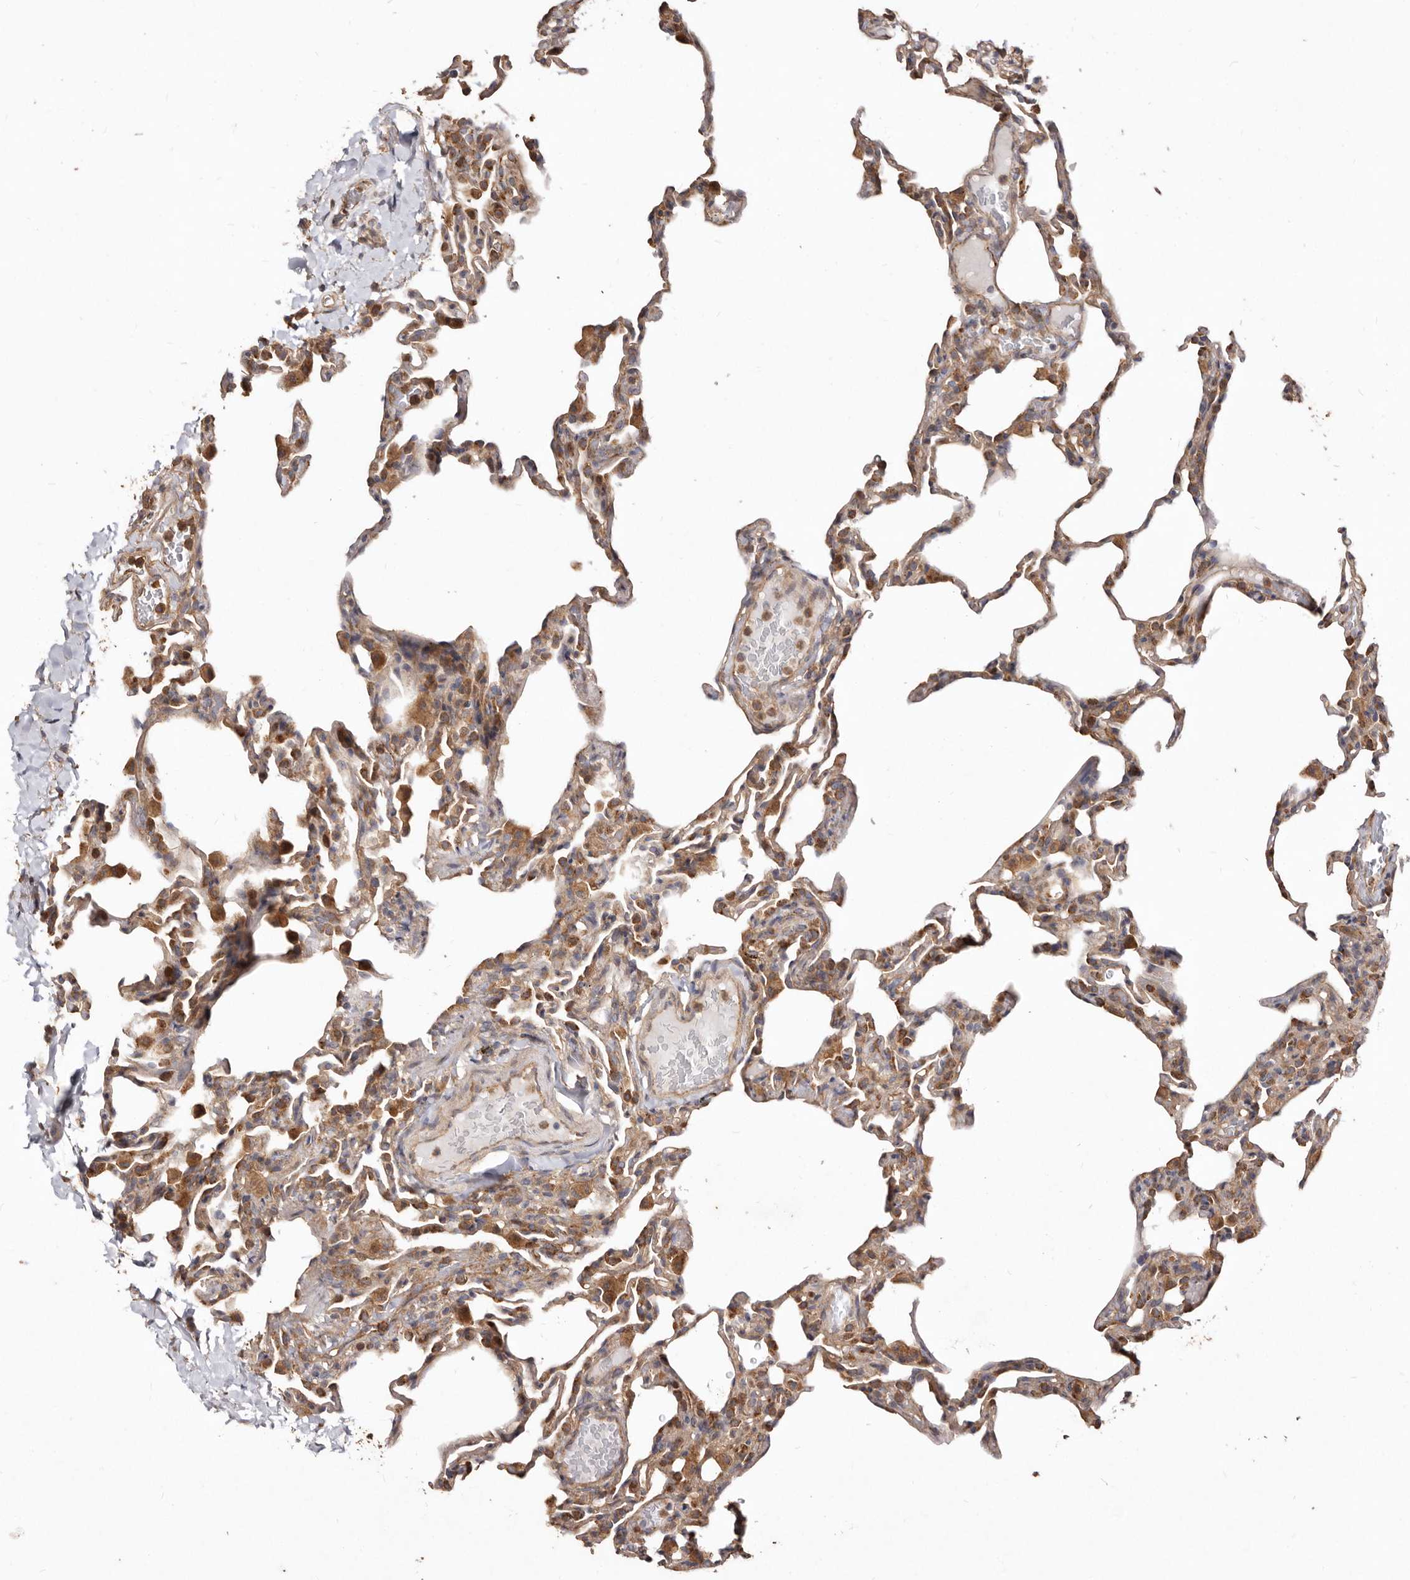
{"staining": {"intensity": "moderate", "quantity": "25%-75%", "location": "cytoplasmic/membranous"}, "tissue": "lung", "cell_type": "Alveolar cells", "image_type": "normal", "snomed": [{"axis": "morphology", "description": "Normal tissue, NOS"}, {"axis": "topography", "description": "Lung"}], "caption": "About 25%-75% of alveolar cells in normal human lung demonstrate moderate cytoplasmic/membranous protein staining as visualized by brown immunohistochemical staining.", "gene": "LRRC25", "patient": {"sex": "male", "age": 20}}